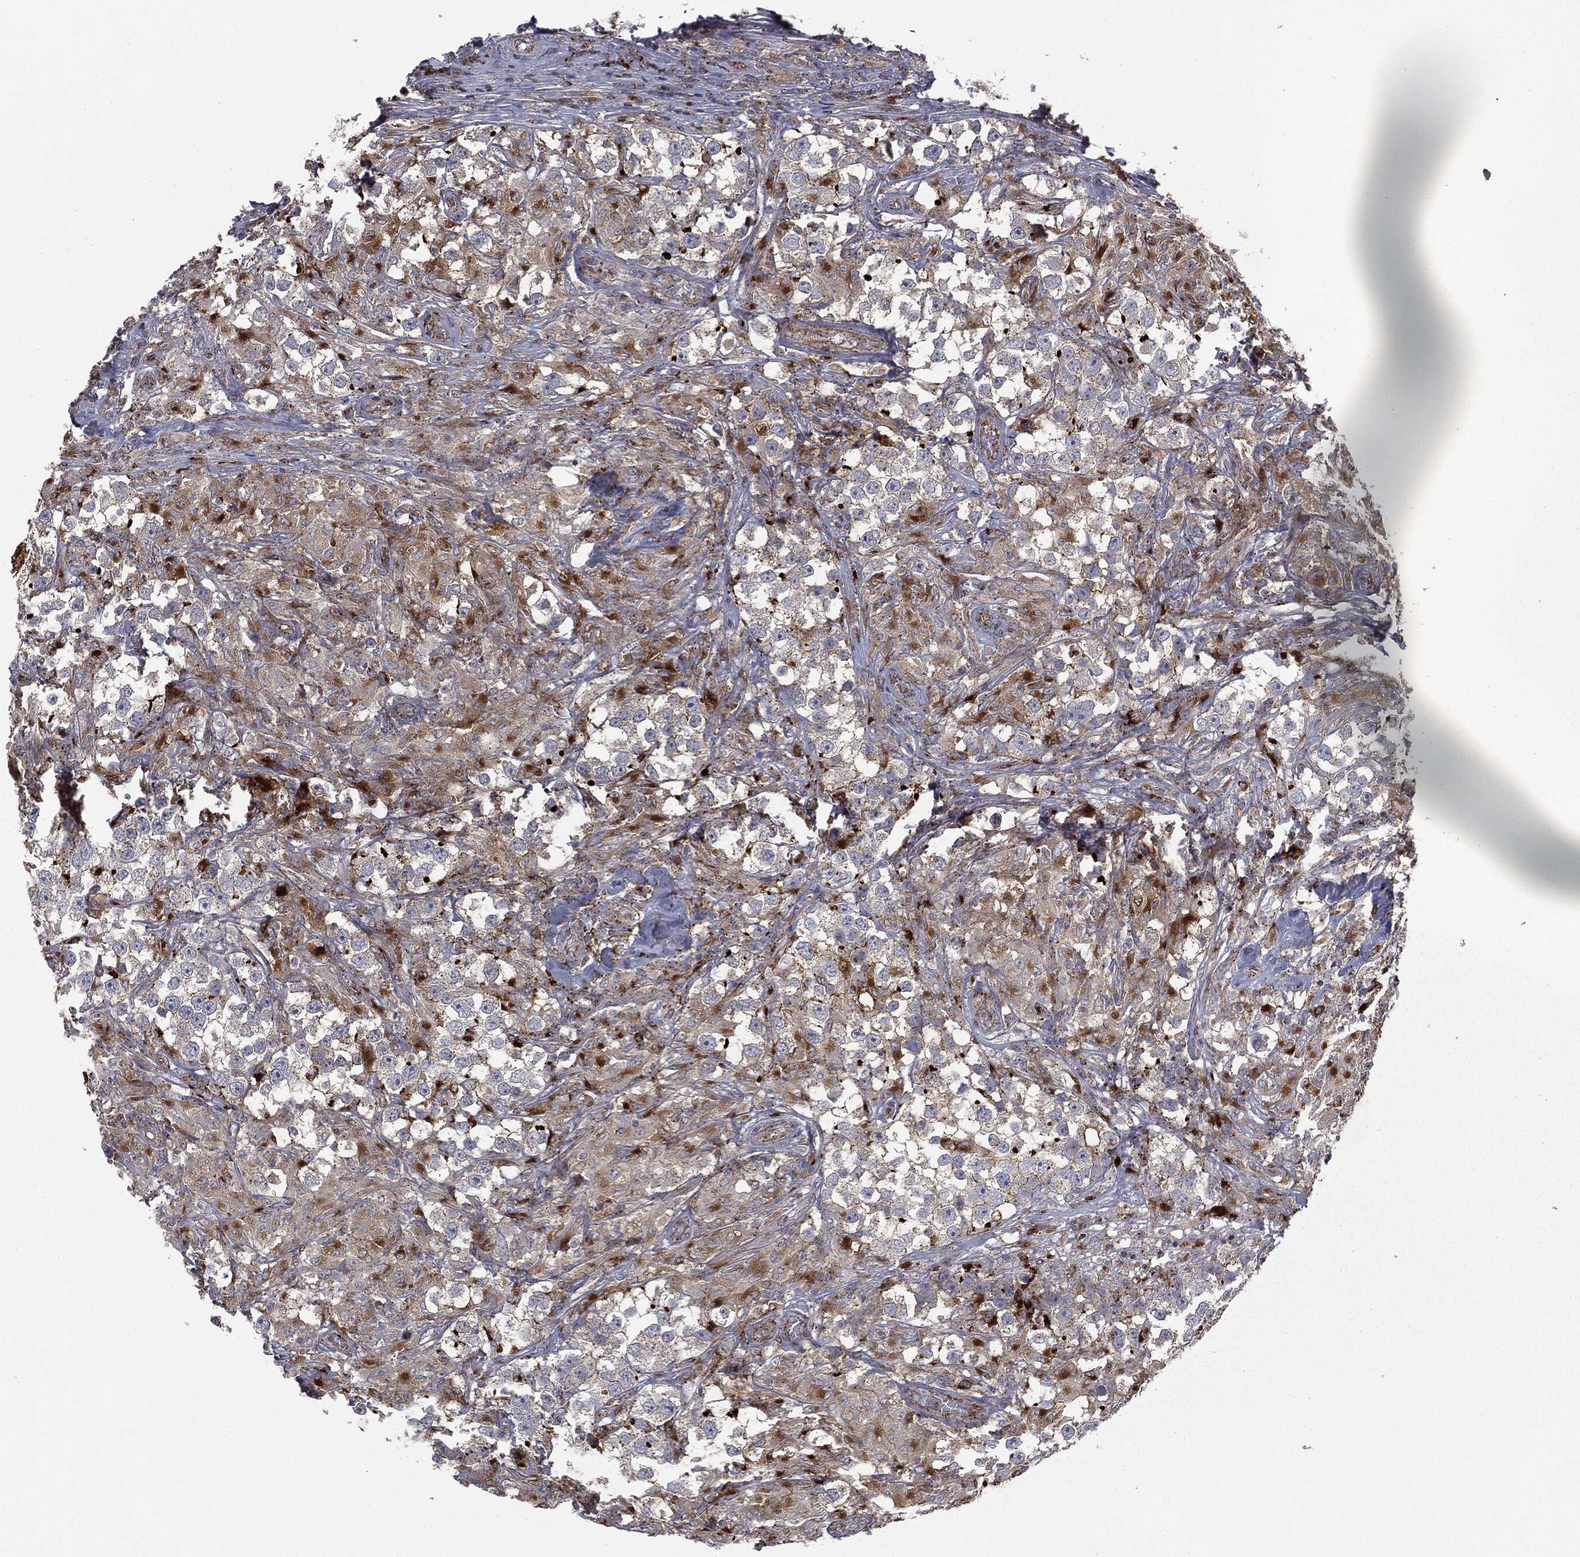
{"staining": {"intensity": "strong", "quantity": "25%-75%", "location": "cytoplasmic/membranous"}, "tissue": "testis cancer", "cell_type": "Tumor cells", "image_type": "cancer", "snomed": [{"axis": "morphology", "description": "Seminoma, NOS"}, {"axis": "topography", "description": "Testis"}], "caption": "Seminoma (testis) was stained to show a protein in brown. There is high levels of strong cytoplasmic/membranous expression in approximately 25%-75% of tumor cells.", "gene": "CTSA", "patient": {"sex": "male", "age": 46}}